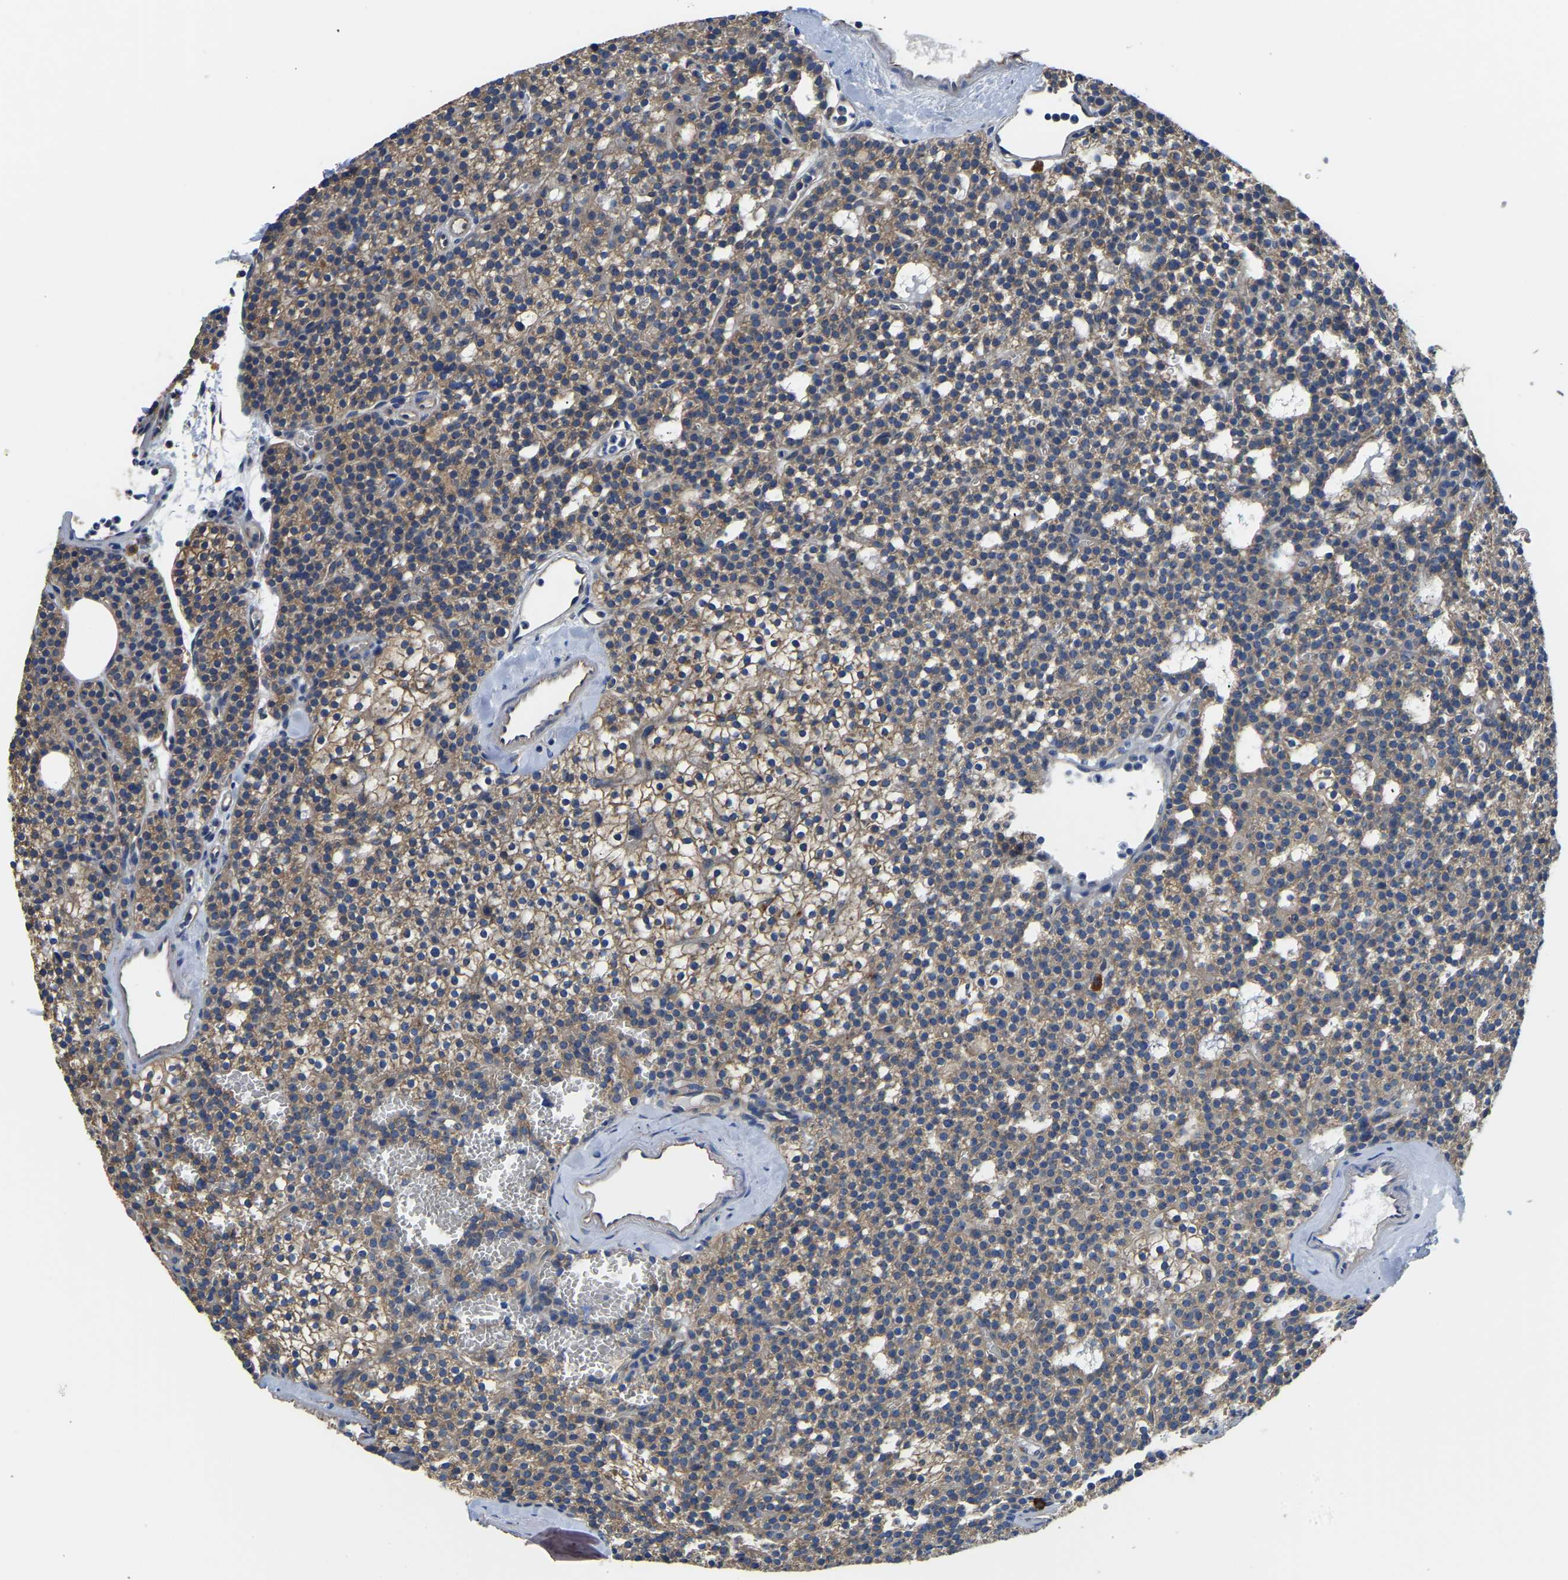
{"staining": {"intensity": "moderate", "quantity": ">75%", "location": "cytoplasmic/membranous"}, "tissue": "parathyroid gland", "cell_type": "Glandular cells", "image_type": "normal", "snomed": [{"axis": "morphology", "description": "Normal tissue, NOS"}, {"axis": "morphology", "description": "Adenoma, NOS"}, {"axis": "topography", "description": "Parathyroid gland"}], "caption": "An image showing moderate cytoplasmic/membranous positivity in approximately >75% of glandular cells in unremarkable parathyroid gland, as visualized by brown immunohistochemical staining.", "gene": "CSDE1", "patient": {"sex": "female", "age": 74}}